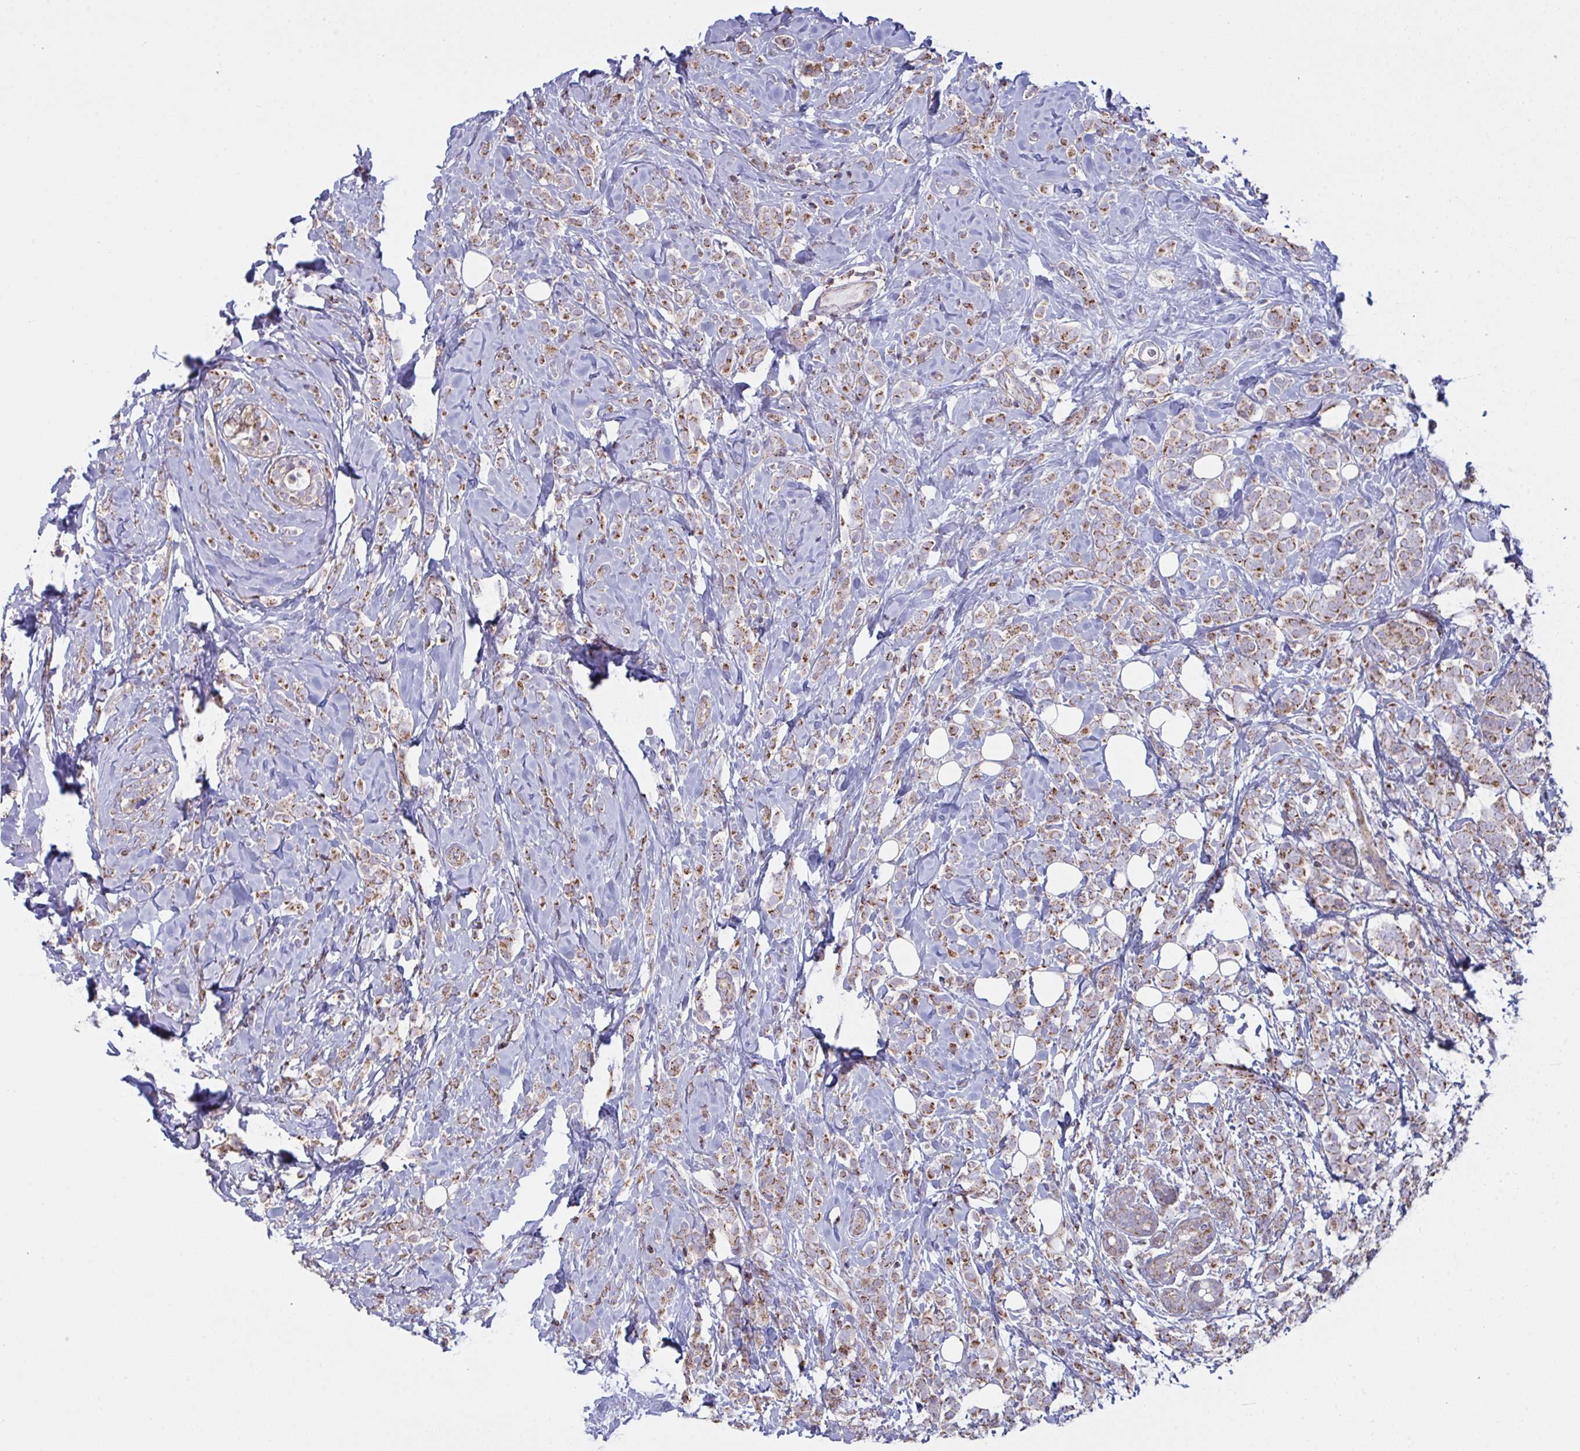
{"staining": {"intensity": "moderate", "quantity": ">75%", "location": "cytoplasmic/membranous"}, "tissue": "breast cancer", "cell_type": "Tumor cells", "image_type": "cancer", "snomed": [{"axis": "morphology", "description": "Lobular carcinoma"}, {"axis": "topography", "description": "Breast"}], "caption": "A photomicrograph of lobular carcinoma (breast) stained for a protein demonstrates moderate cytoplasmic/membranous brown staining in tumor cells. The staining is performed using DAB brown chromogen to label protein expression. The nuclei are counter-stained blue using hematoxylin.", "gene": "MICOS10", "patient": {"sex": "female", "age": 49}}